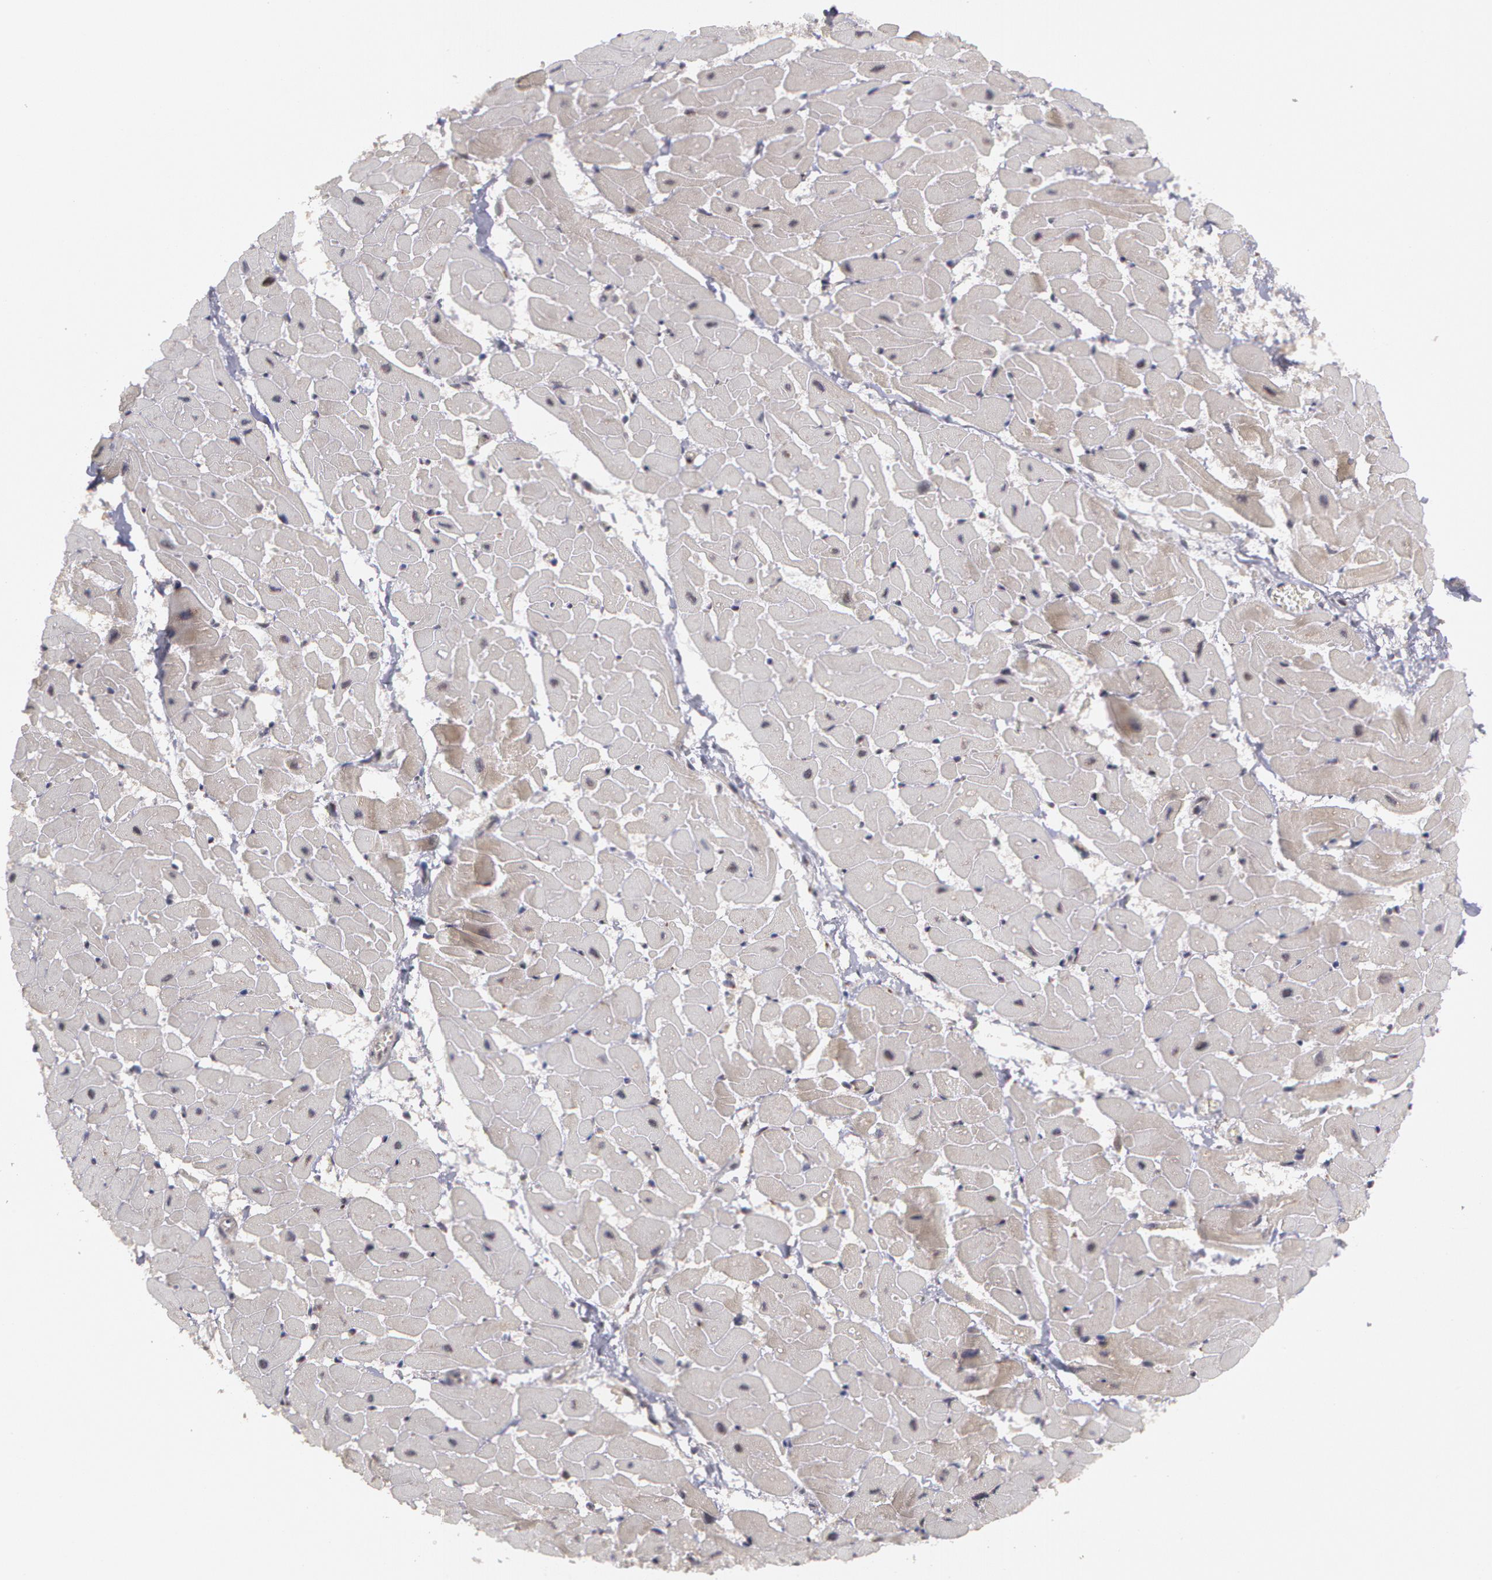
{"staining": {"intensity": "negative", "quantity": "none", "location": "none"}, "tissue": "heart muscle", "cell_type": "Cardiomyocytes", "image_type": "normal", "snomed": [{"axis": "morphology", "description": "Normal tissue, NOS"}, {"axis": "topography", "description": "Heart"}], "caption": "Immunohistochemistry histopathology image of unremarkable heart muscle: human heart muscle stained with DAB demonstrates no significant protein staining in cardiomyocytes.", "gene": "STX5", "patient": {"sex": "female", "age": 19}}